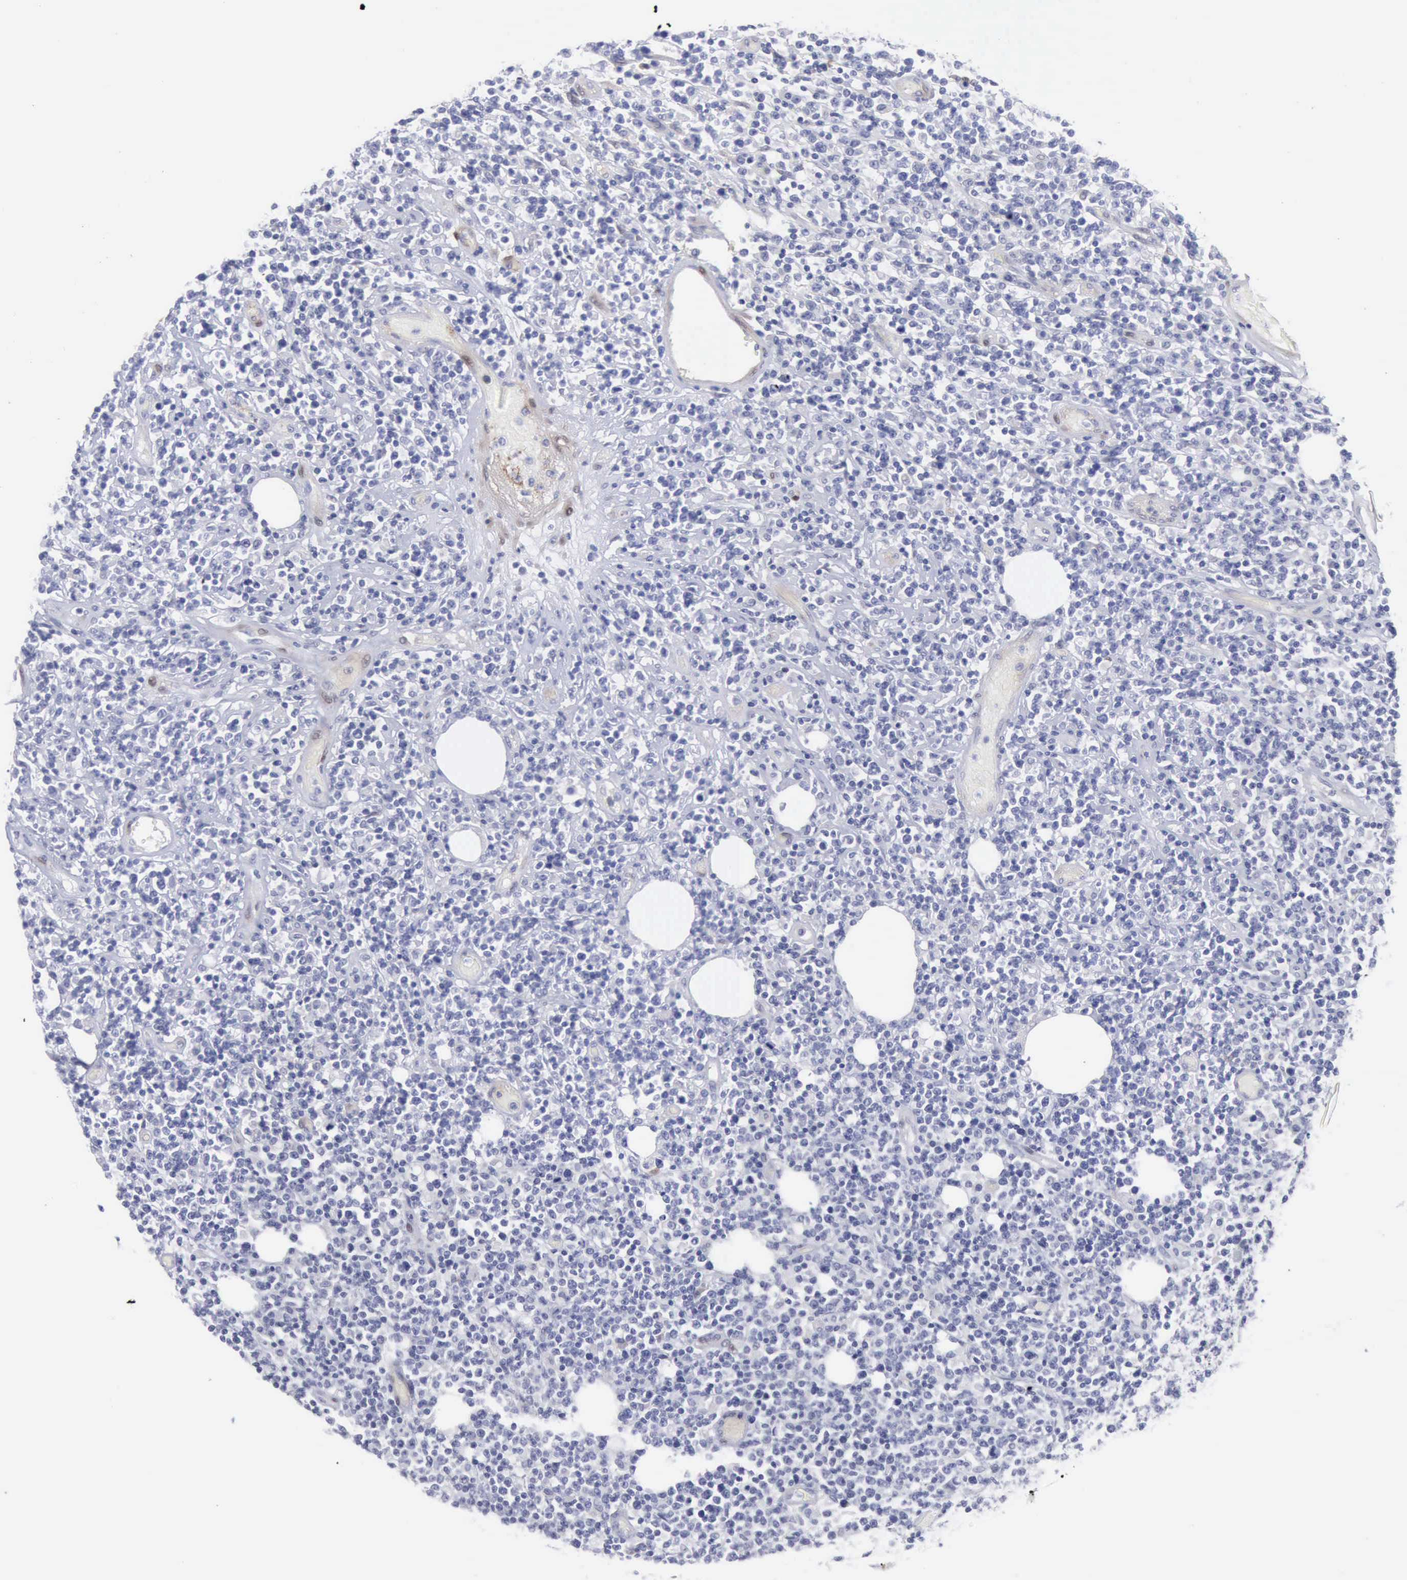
{"staining": {"intensity": "negative", "quantity": "none", "location": "none"}, "tissue": "lymphoma", "cell_type": "Tumor cells", "image_type": "cancer", "snomed": [{"axis": "morphology", "description": "Malignant lymphoma, non-Hodgkin's type, High grade"}, {"axis": "topography", "description": "Colon"}], "caption": "An immunohistochemistry (IHC) photomicrograph of high-grade malignant lymphoma, non-Hodgkin's type is shown. There is no staining in tumor cells of high-grade malignant lymphoma, non-Hodgkin's type.", "gene": "FHL1", "patient": {"sex": "male", "age": 82}}